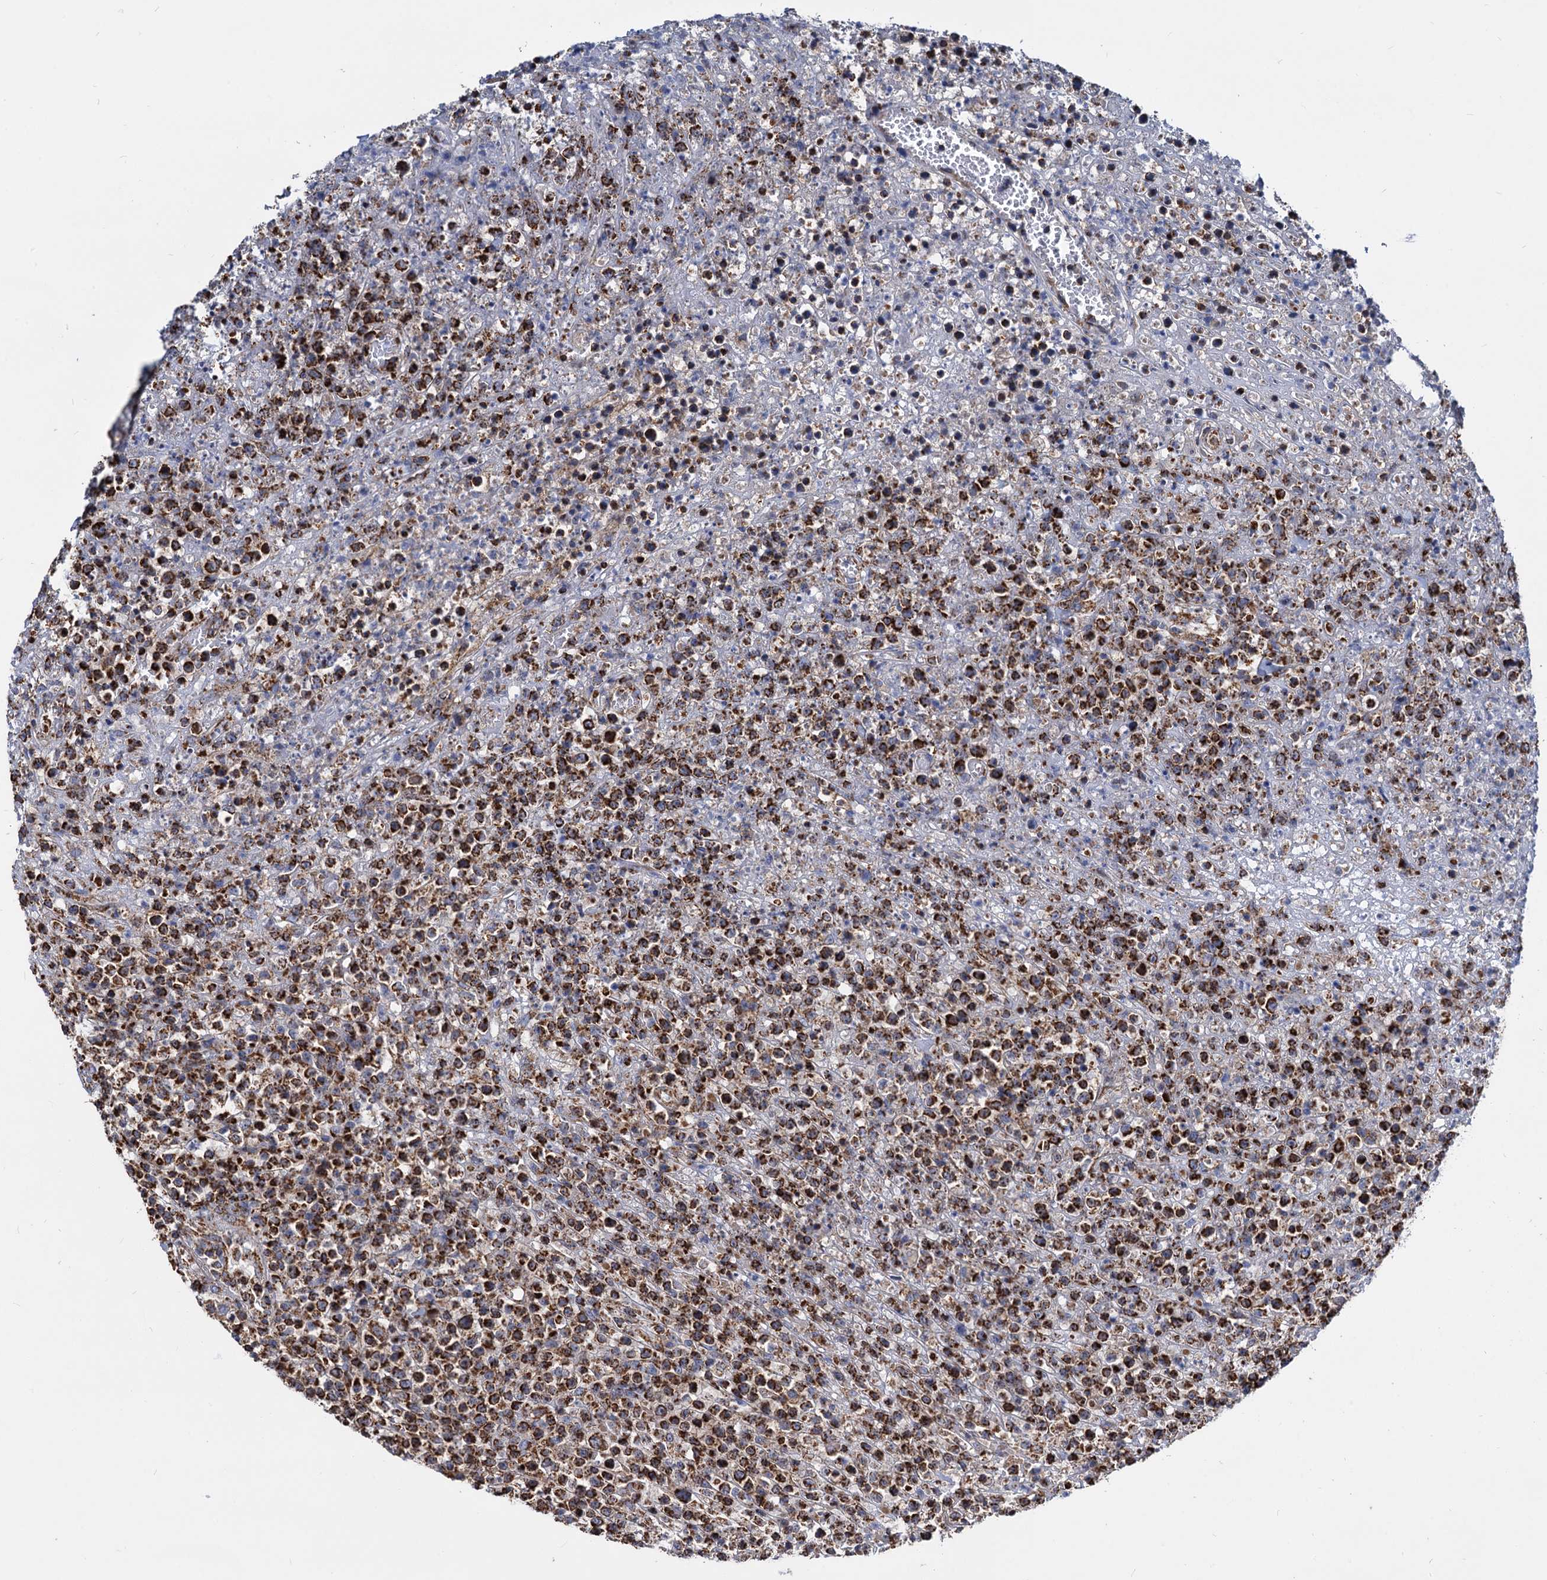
{"staining": {"intensity": "strong", "quantity": ">75%", "location": "cytoplasmic/membranous"}, "tissue": "lymphoma", "cell_type": "Tumor cells", "image_type": "cancer", "snomed": [{"axis": "morphology", "description": "Malignant lymphoma, non-Hodgkin's type, High grade"}, {"axis": "topography", "description": "Colon"}], "caption": "A histopathology image of malignant lymphoma, non-Hodgkin's type (high-grade) stained for a protein demonstrates strong cytoplasmic/membranous brown staining in tumor cells.", "gene": "TIMM10", "patient": {"sex": "female", "age": 53}}